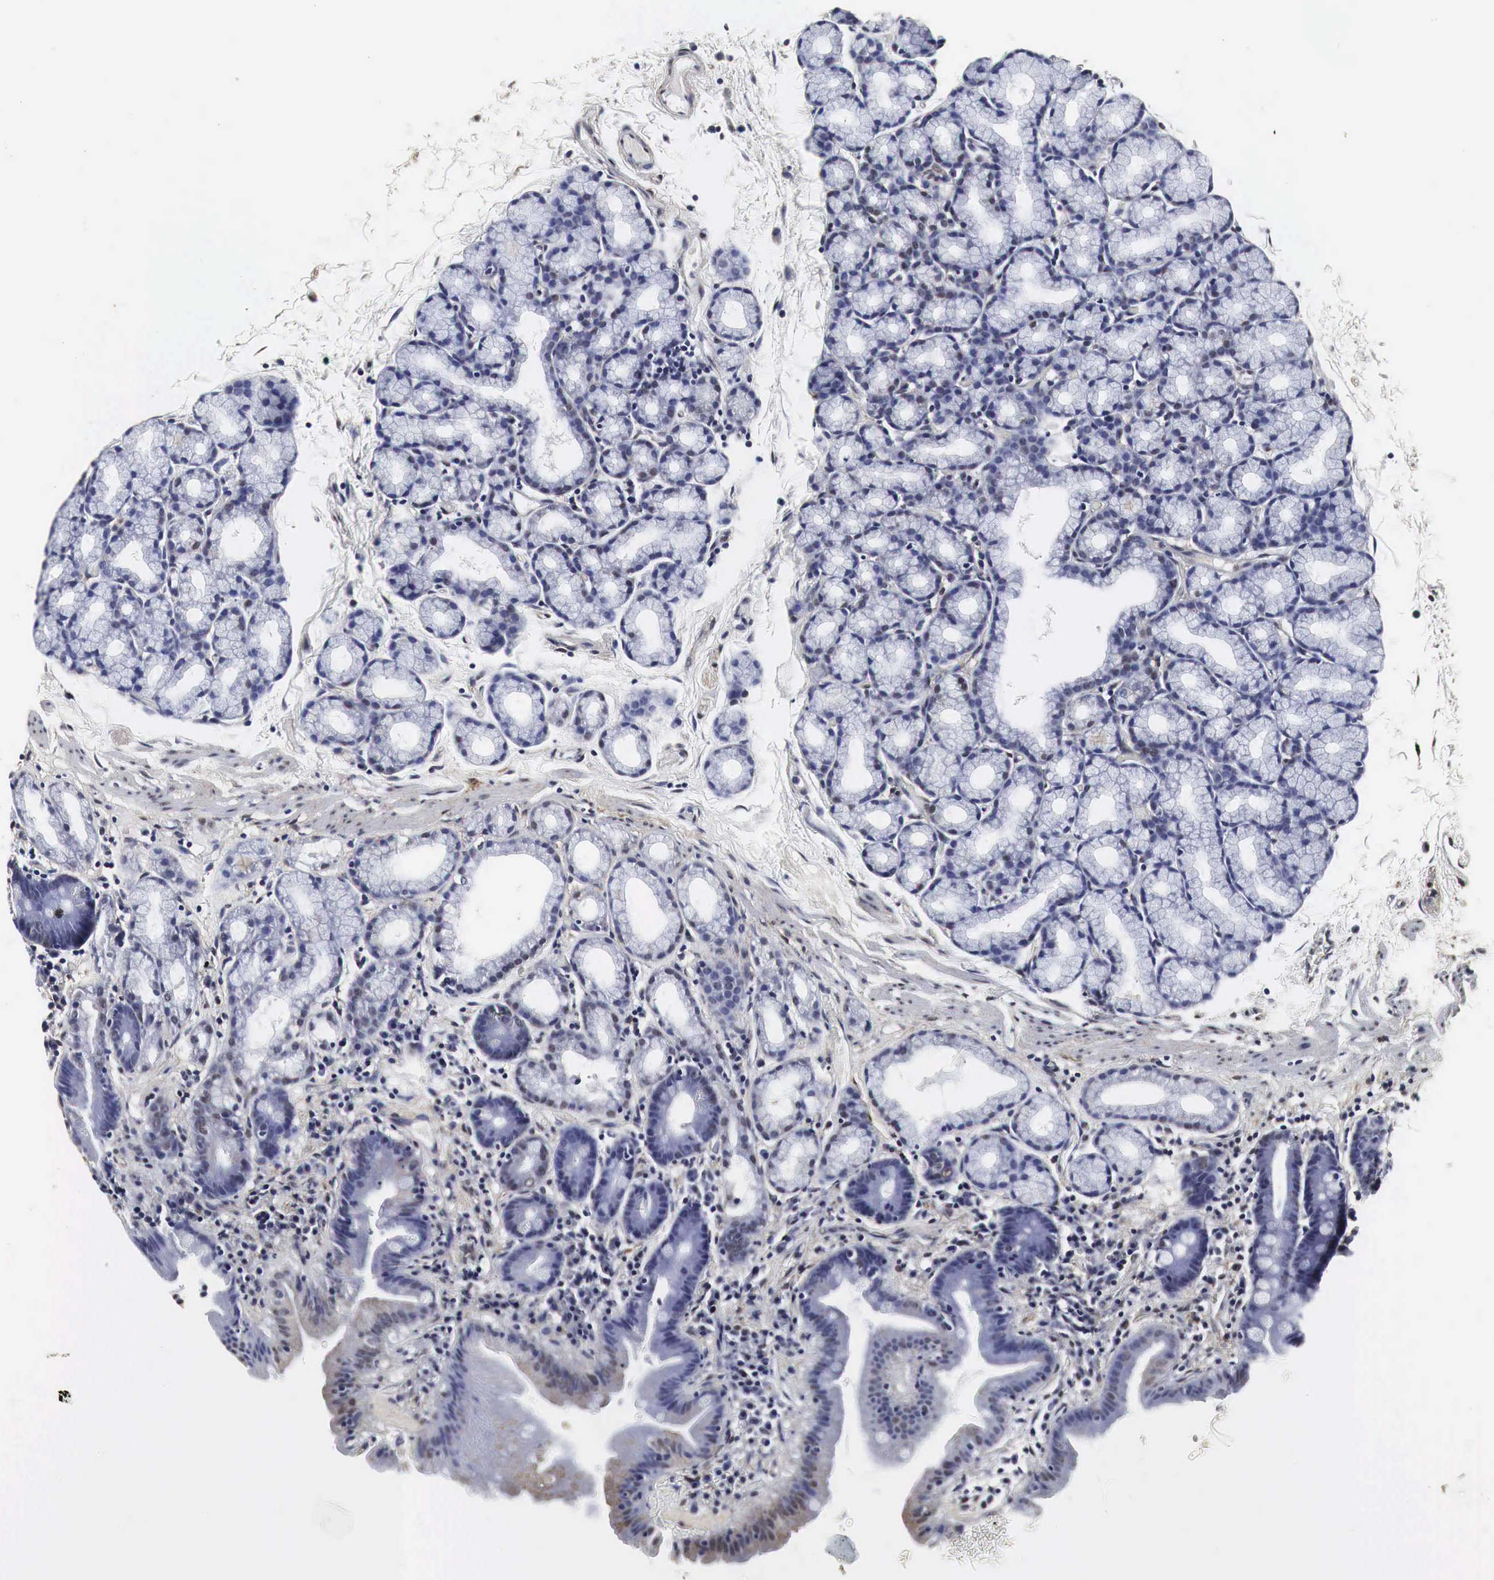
{"staining": {"intensity": "moderate", "quantity": ">75%", "location": "cytoplasmic/membranous,nuclear"}, "tissue": "duodenum", "cell_type": "Glandular cells", "image_type": "normal", "snomed": [{"axis": "morphology", "description": "Normal tissue, NOS"}, {"axis": "topography", "description": "Duodenum"}], "caption": "Immunohistochemical staining of unremarkable human duodenum demonstrates >75% levels of moderate cytoplasmic/membranous,nuclear protein staining in approximately >75% of glandular cells.", "gene": "SPIN1", "patient": {"sex": "female", "age": 48}}